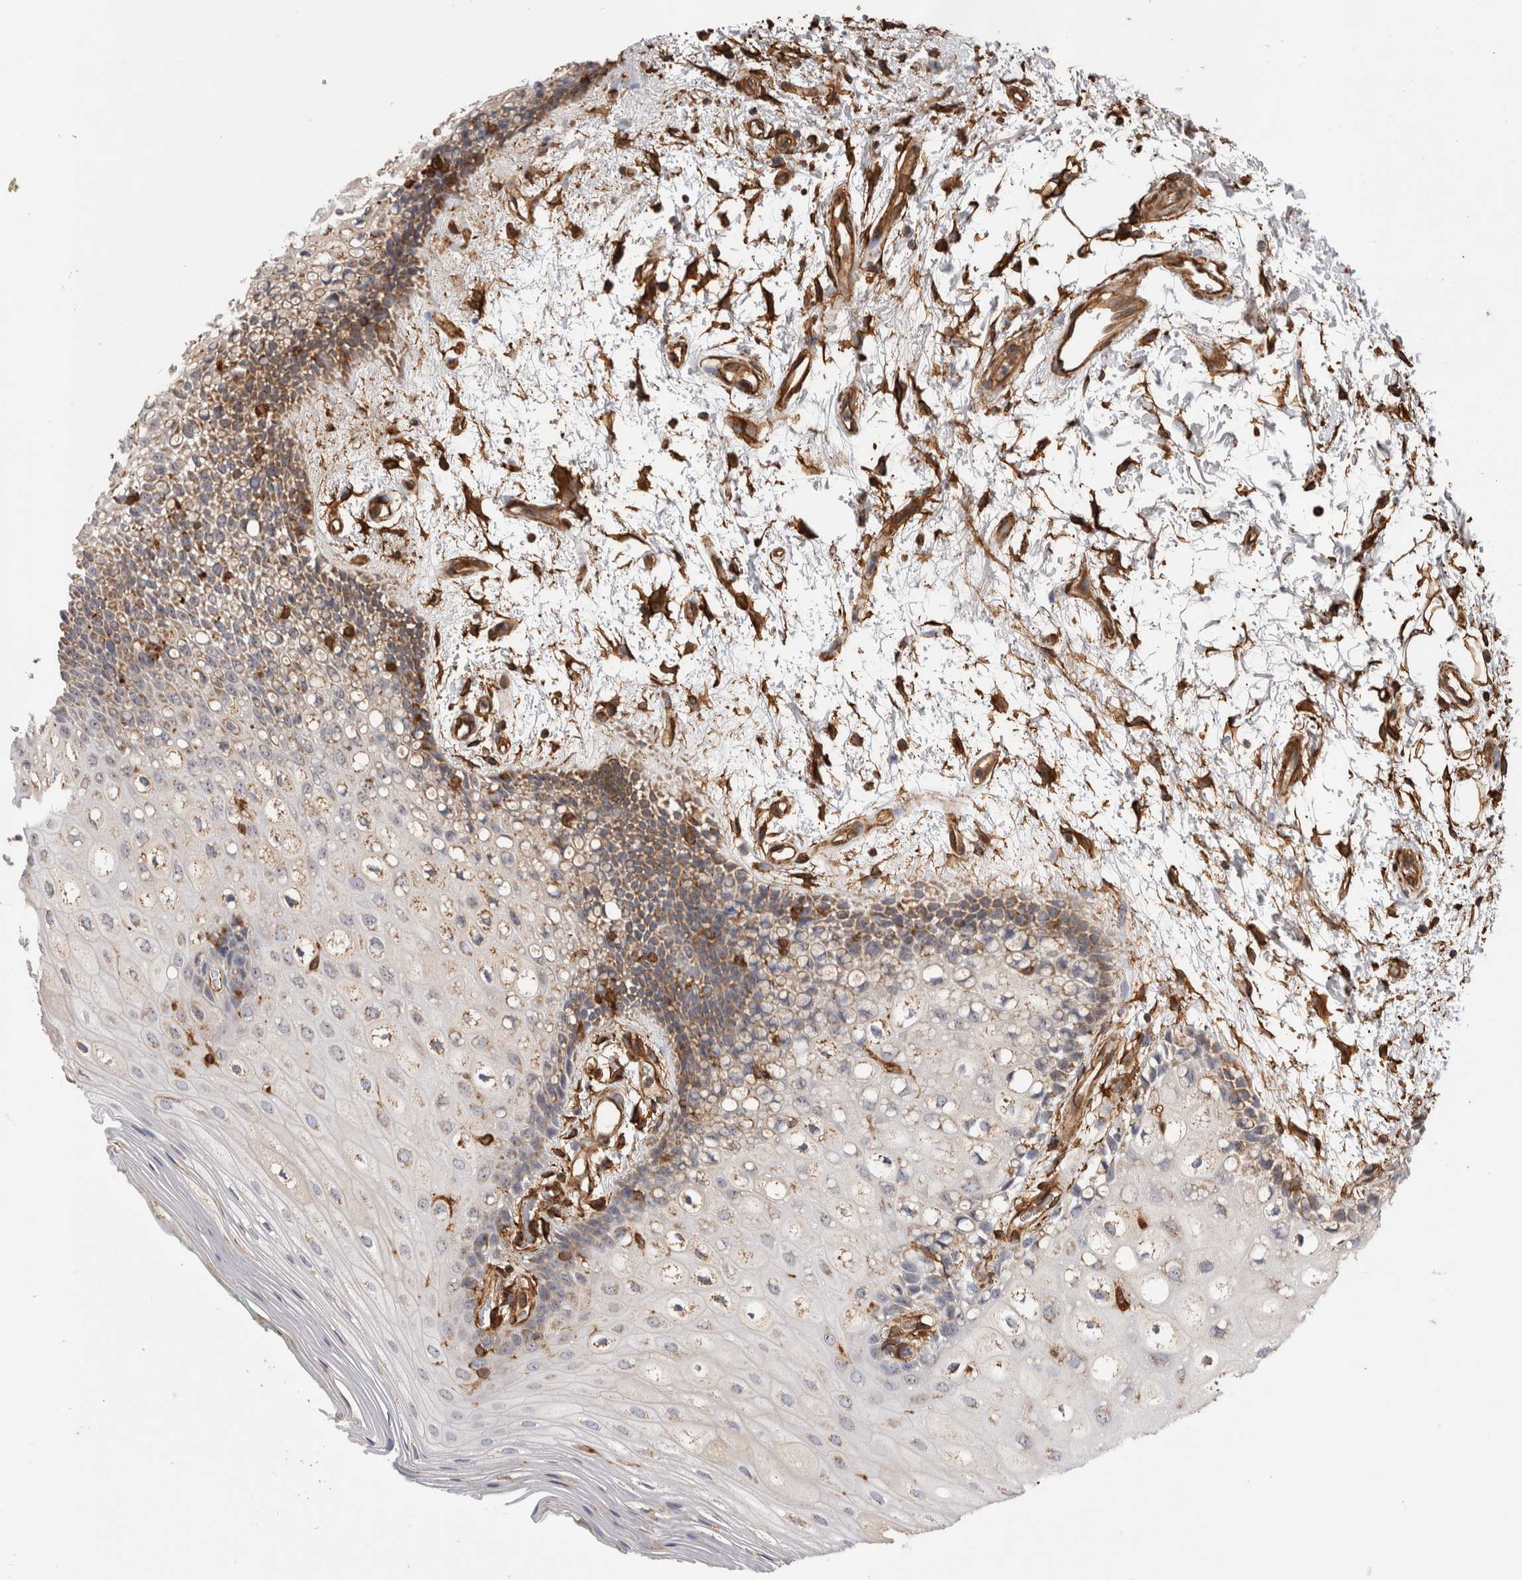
{"staining": {"intensity": "weak", "quantity": "<25%", "location": "cytoplasmic/membranous"}, "tissue": "oral mucosa", "cell_type": "Squamous epithelial cells", "image_type": "normal", "snomed": [{"axis": "morphology", "description": "Normal tissue, NOS"}, {"axis": "topography", "description": "Skeletal muscle"}, {"axis": "topography", "description": "Oral tissue"}, {"axis": "topography", "description": "Peripheral nerve tissue"}], "caption": "A micrograph of oral mucosa stained for a protein displays no brown staining in squamous epithelial cells. (DAB immunohistochemistry with hematoxylin counter stain).", "gene": "ZNF397", "patient": {"sex": "female", "age": 84}}